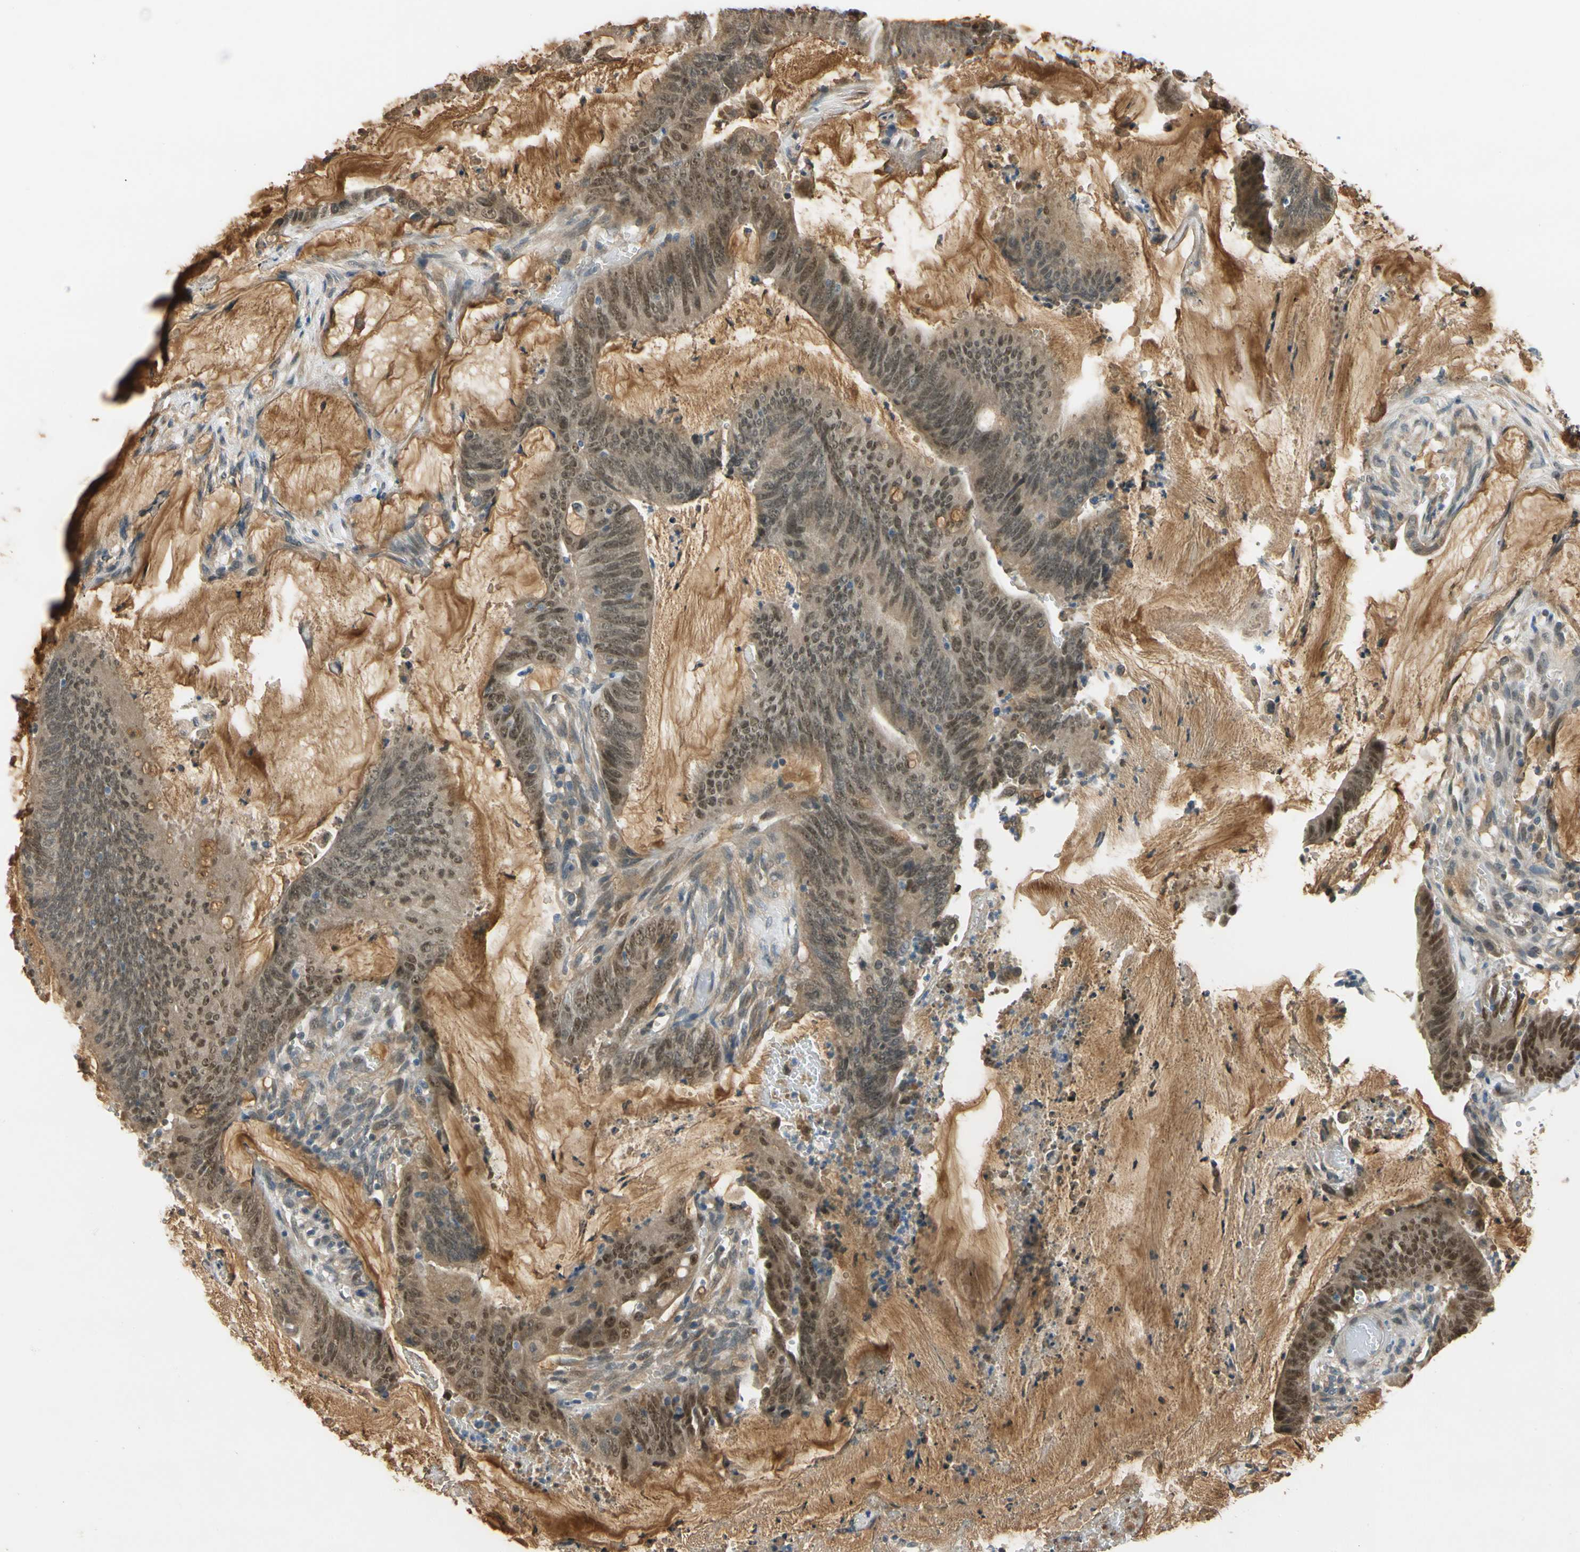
{"staining": {"intensity": "strong", "quantity": ">75%", "location": "cytoplasmic/membranous,nuclear"}, "tissue": "colorectal cancer", "cell_type": "Tumor cells", "image_type": "cancer", "snomed": [{"axis": "morphology", "description": "Adenocarcinoma, NOS"}, {"axis": "topography", "description": "Rectum"}], "caption": "Colorectal cancer (adenocarcinoma) stained with a brown dye shows strong cytoplasmic/membranous and nuclear positive staining in approximately >75% of tumor cells.", "gene": "RIOX2", "patient": {"sex": "female", "age": 66}}